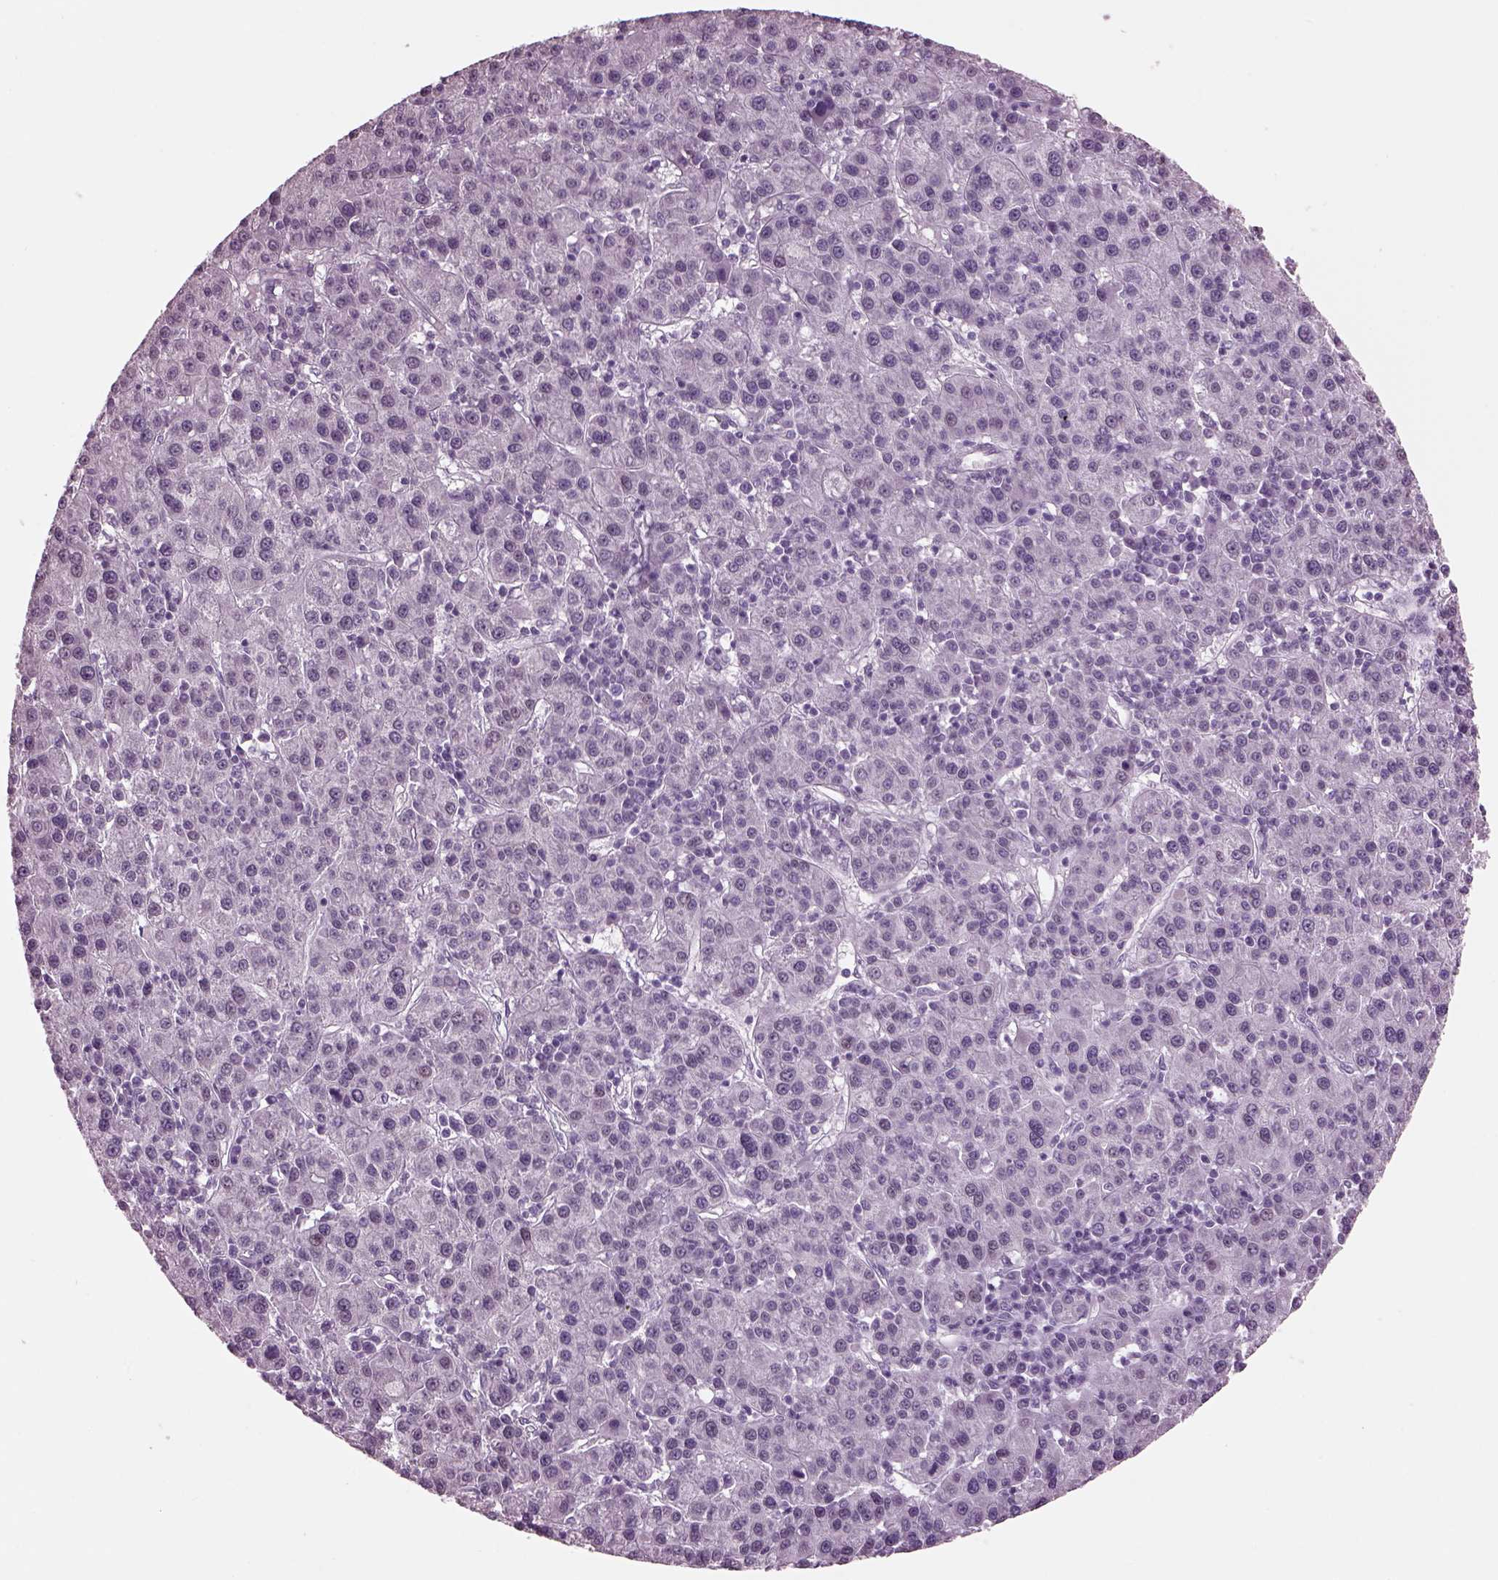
{"staining": {"intensity": "negative", "quantity": "none", "location": "none"}, "tissue": "liver cancer", "cell_type": "Tumor cells", "image_type": "cancer", "snomed": [{"axis": "morphology", "description": "Carcinoma, Hepatocellular, NOS"}, {"axis": "topography", "description": "Liver"}], "caption": "This is an immunohistochemistry histopathology image of hepatocellular carcinoma (liver). There is no positivity in tumor cells.", "gene": "KRTAP3-2", "patient": {"sex": "female", "age": 60}}